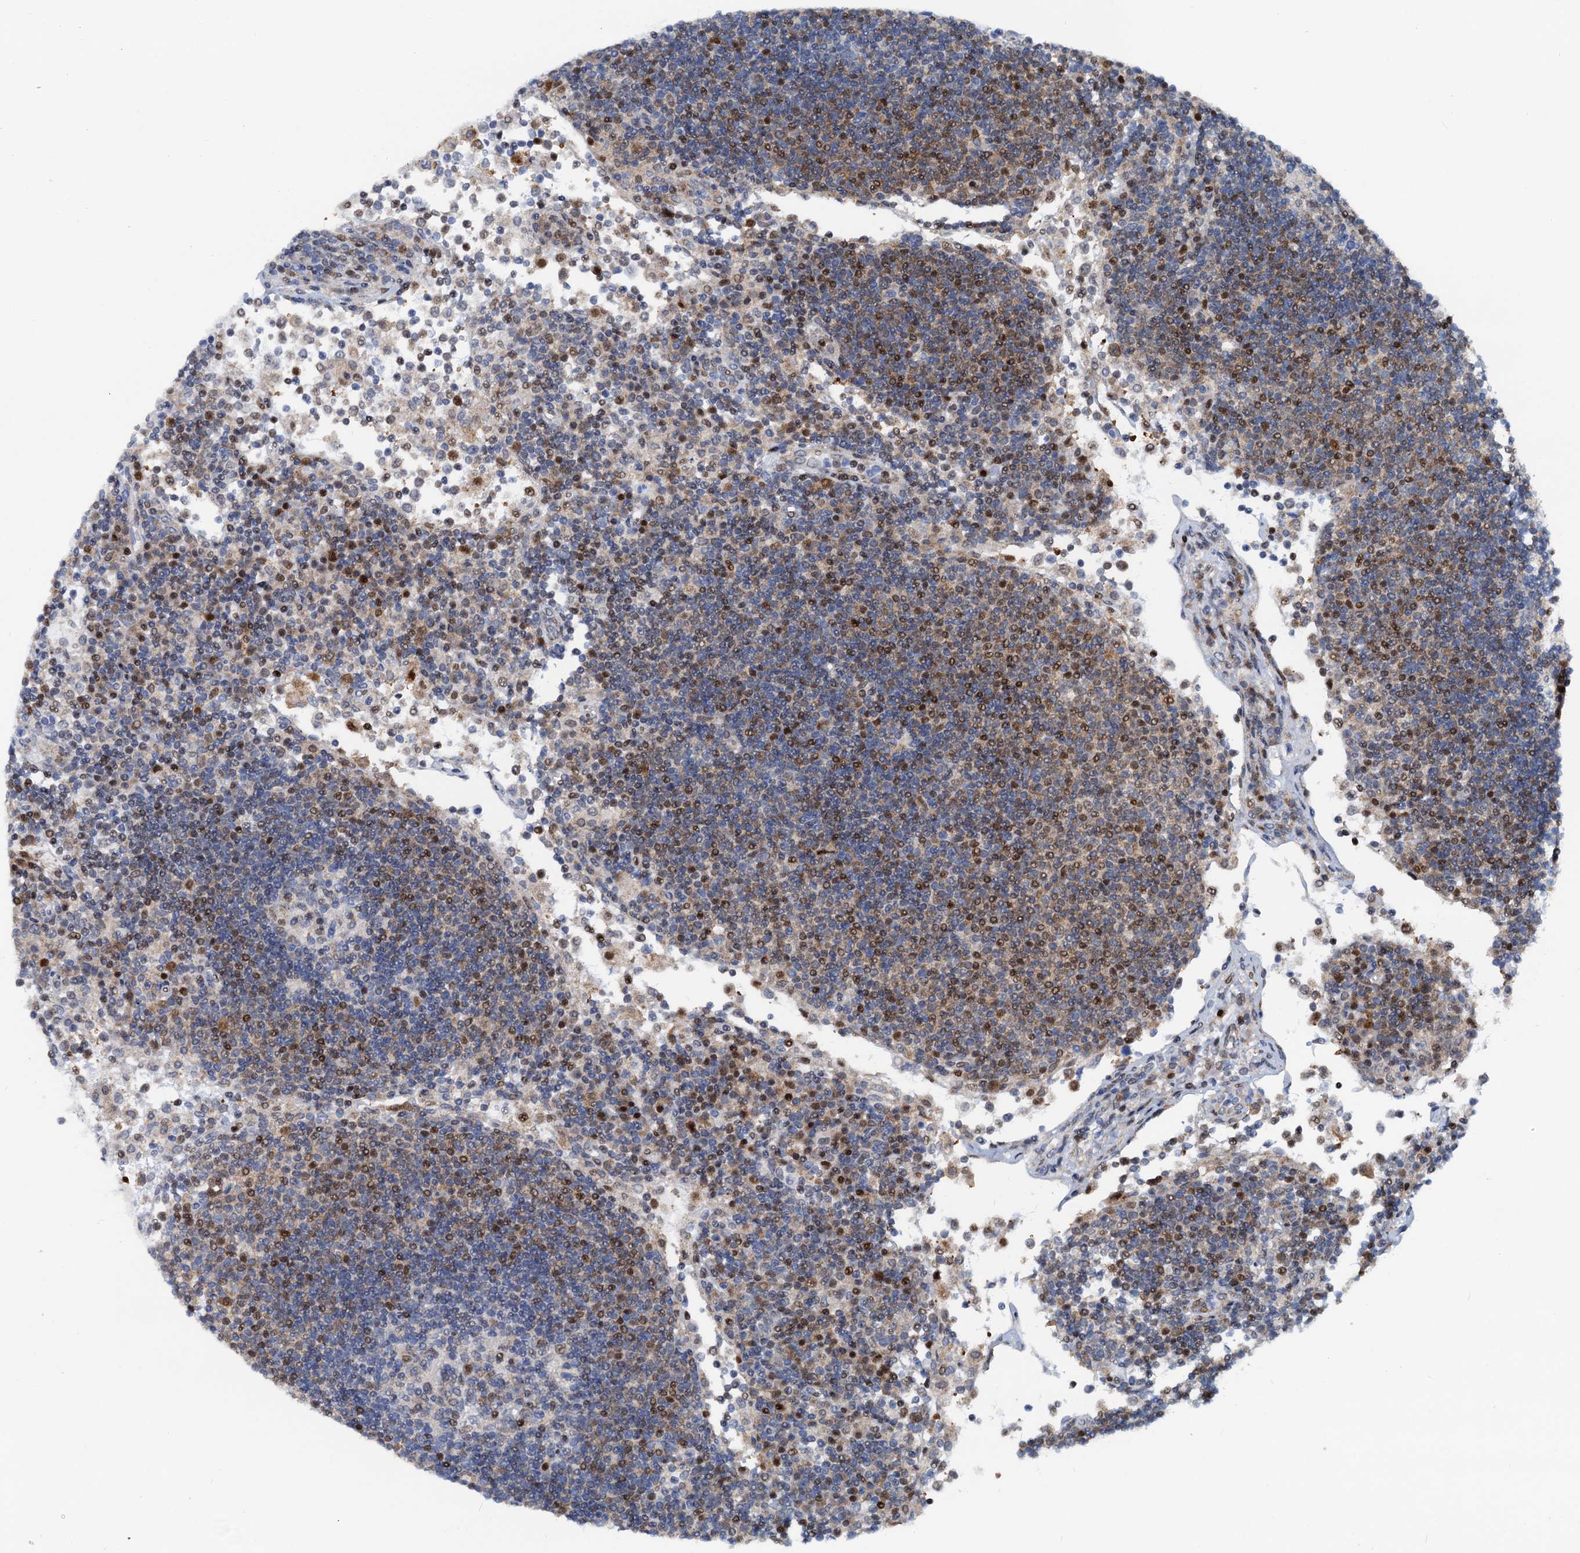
{"staining": {"intensity": "moderate", "quantity": "<25%", "location": "nuclear"}, "tissue": "lymph node", "cell_type": "Germinal center cells", "image_type": "normal", "snomed": [{"axis": "morphology", "description": "Normal tissue, NOS"}, {"axis": "topography", "description": "Lymph node"}], "caption": "High-magnification brightfield microscopy of normal lymph node stained with DAB (3,3'-diaminobenzidine) (brown) and counterstained with hematoxylin (blue). germinal center cells exhibit moderate nuclear expression is present in about<25% of cells.", "gene": "PTGES3", "patient": {"sex": "female", "age": 53}}